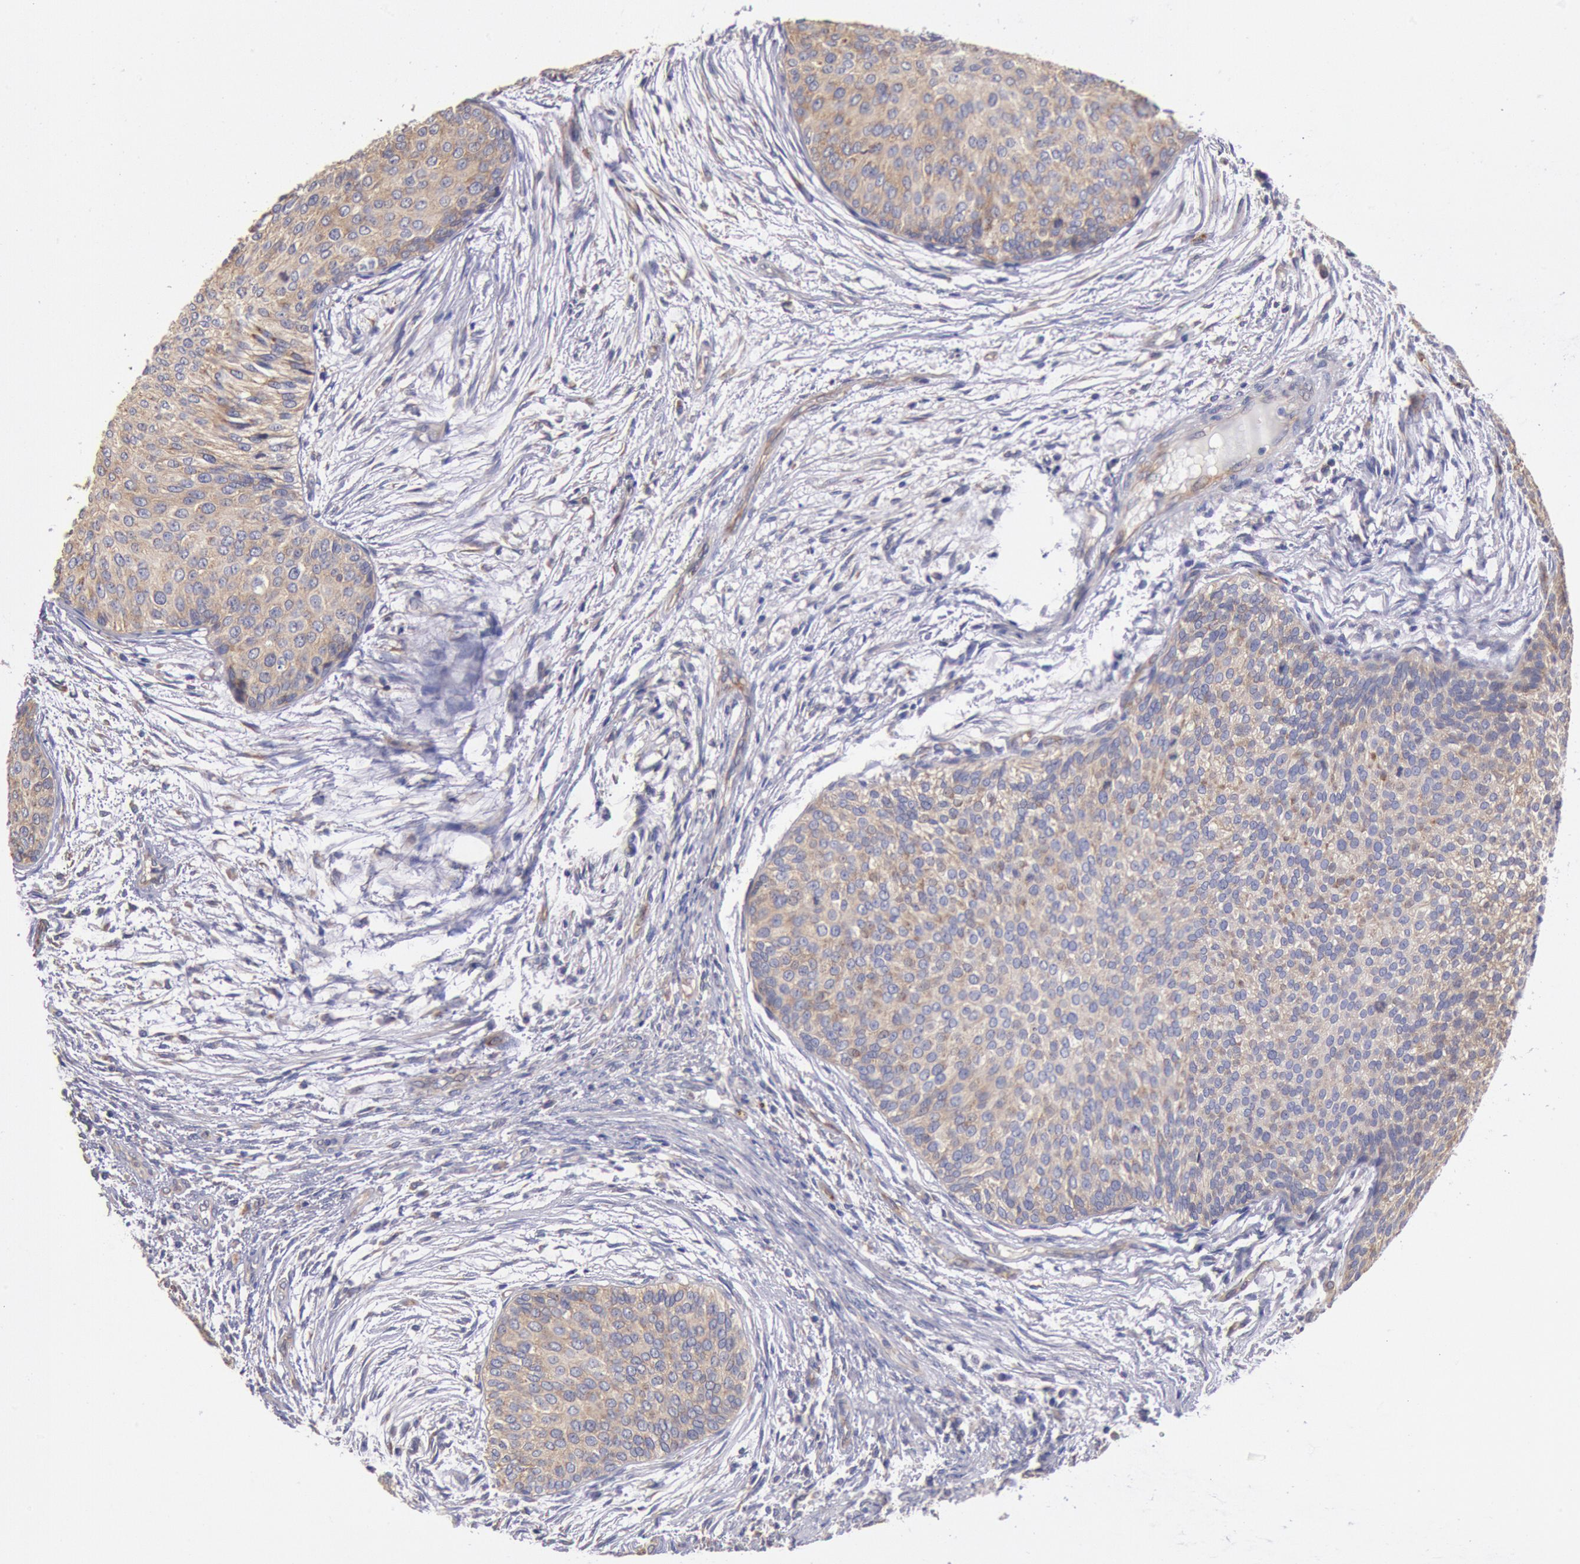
{"staining": {"intensity": "weak", "quantity": ">75%", "location": "cytoplasmic/membranous"}, "tissue": "urothelial cancer", "cell_type": "Tumor cells", "image_type": "cancer", "snomed": [{"axis": "morphology", "description": "Urothelial carcinoma, Low grade"}, {"axis": "topography", "description": "Urinary bladder"}], "caption": "IHC (DAB (3,3'-diaminobenzidine)) staining of urothelial carcinoma (low-grade) reveals weak cytoplasmic/membranous protein positivity in approximately >75% of tumor cells.", "gene": "DRG1", "patient": {"sex": "male", "age": 84}}